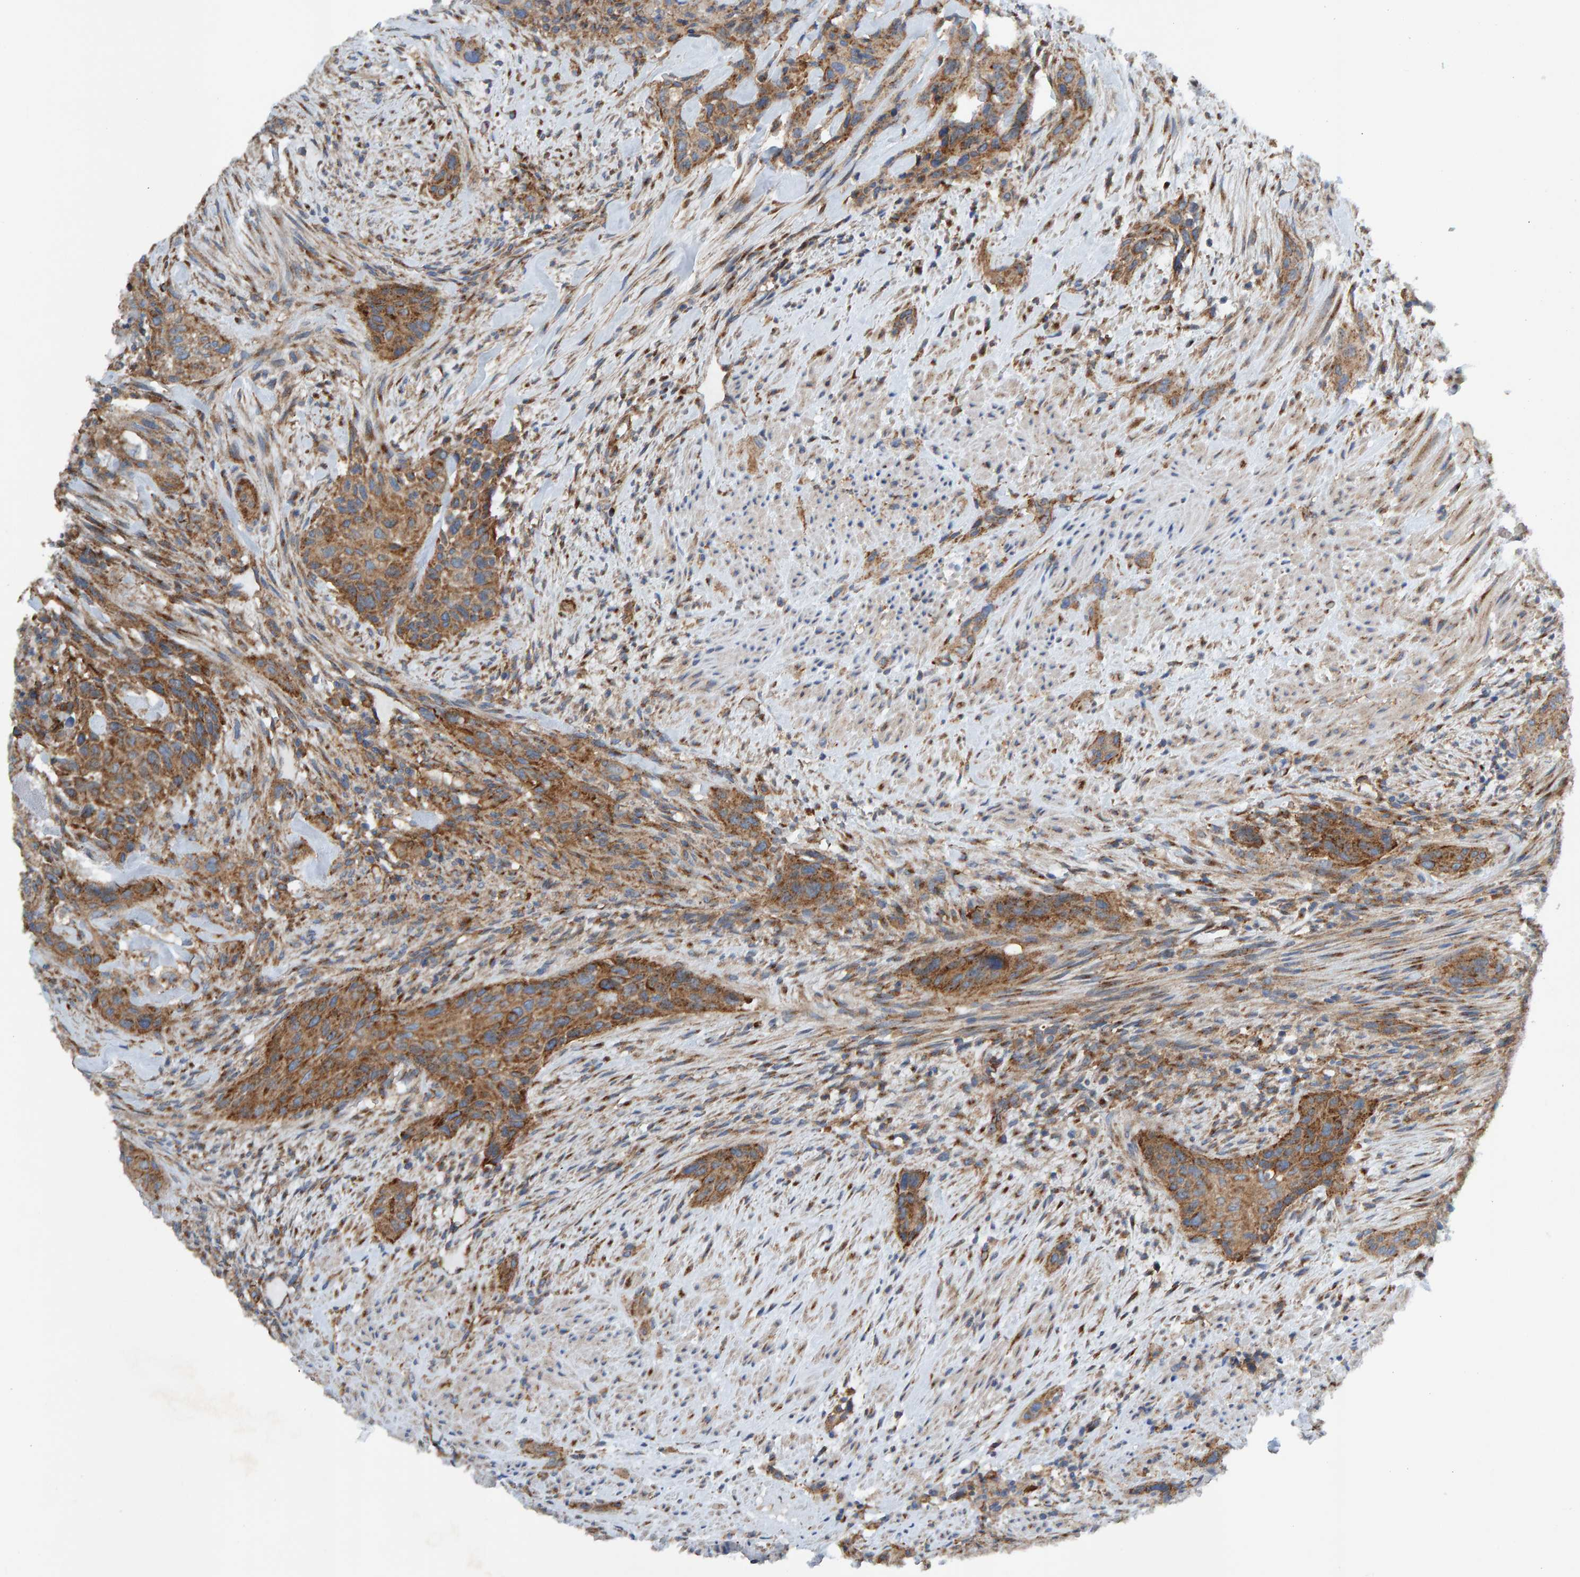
{"staining": {"intensity": "strong", "quantity": ">75%", "location": "cytoplasmic/membranous"}, "tissue": "urothelial cancer", "cell_type": "Tumor cells", "image_type": "cancer", "snomed": [{"axis": "morphology", "description": "Urothelial carcinoma, High grade"}, {"axis": "topography", "description": "Urinary bladder"}], "caption": "Protein staining of high-grade urothelial carcinoma tissue displays strong cytoplasmic/membranous staining in about >75% of tumor cells.", "gene": "MKLN1", "patient": {"sex": "male", "age": 35}}